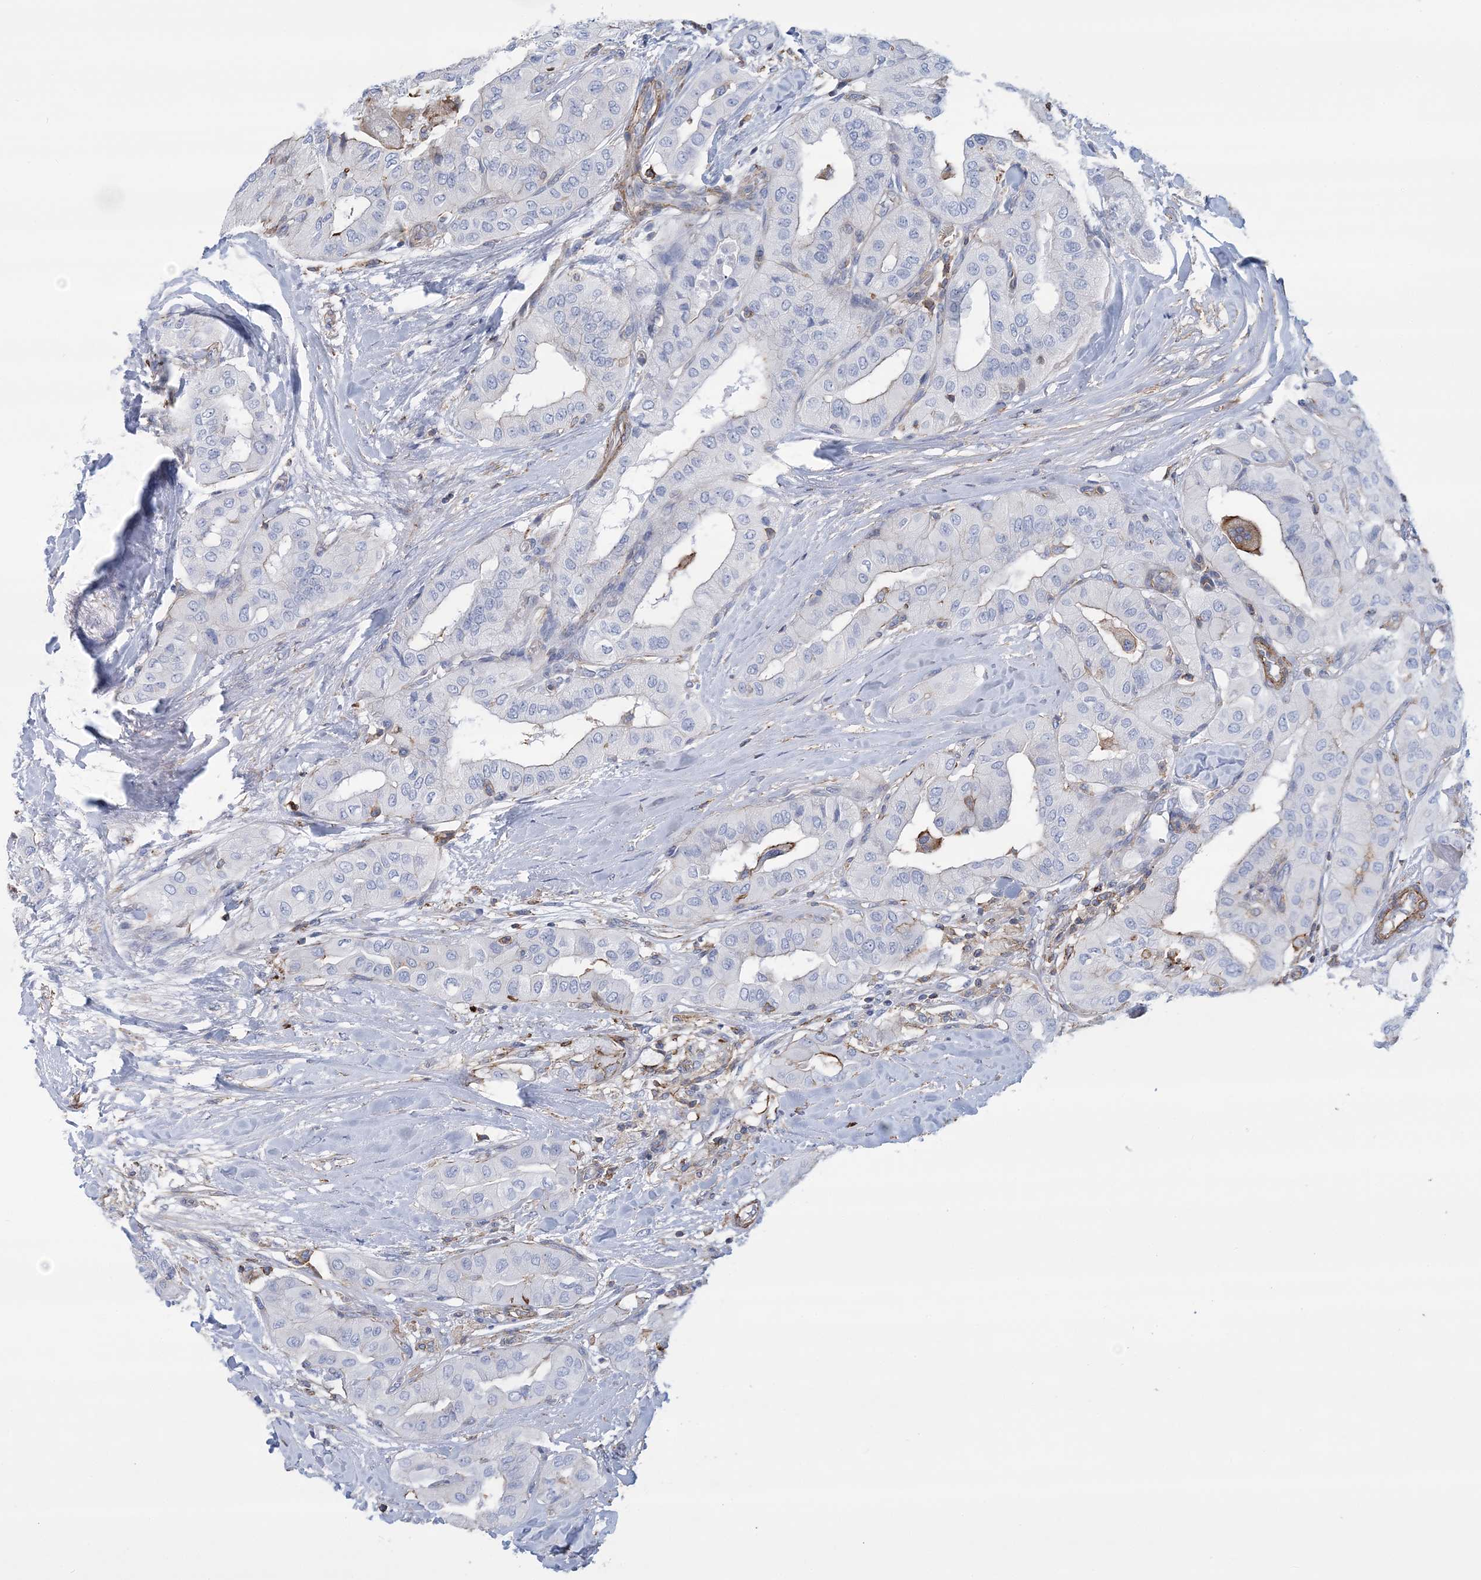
{"staining": {"intensity": "negative", "quantity": "none", "location": "none"}, "tissue": "thyroid cancer", "cell_type": "Tumor cells", "image_type": "cancer", "snomed": [{"axis": "morphology", "description": "Papillary adenocarcinoma, NOS"}, {"axis": "topography", "description": "Thyroid gland"}], "caption": "This micrograph is of thyroid cancer (papillary adenocarcinoma) stained with immunohistochemistry to label a protein in brown with the nuclei are counter-stained blue. There is no expression in tumor cells.", "gene": "C11orf21", "patient": {"sex": "female", "age": 59}}